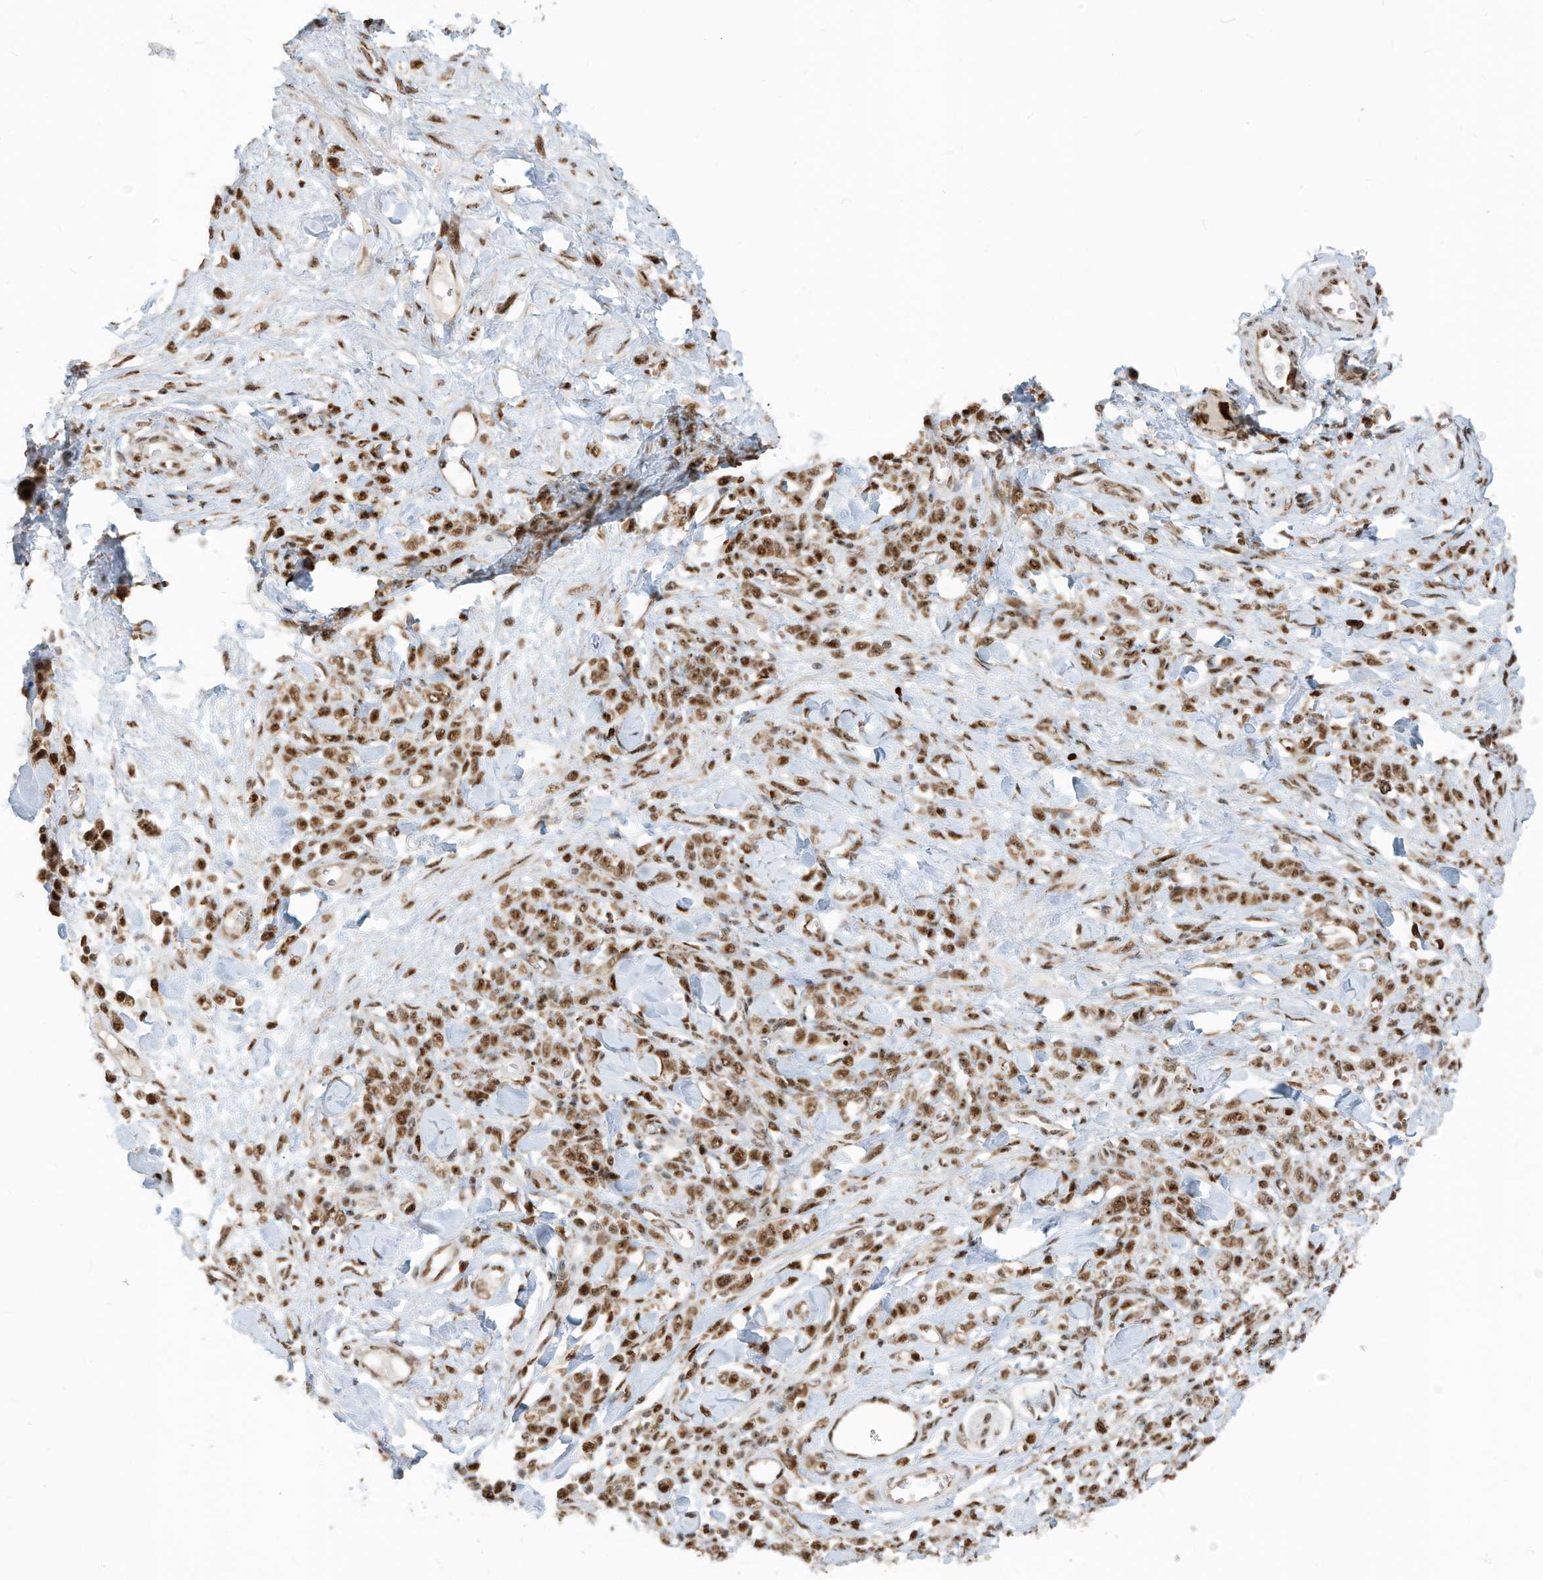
{"staining": {"intensity": "moderate", "quantity": ">75%", "location": "nuclear"}, "tissue": "stomach cancer", "cell_type": "Tumor cells", "image_type": "cancer", "snomed": [{"axis": "morphology", "description": "Normal tissue, NOS"}, {"axis": "morphology", "description": "Adenocarcinoma, NOS"}, {"axis": "topography", "description": "Stomach"}], "caption": "Stomach cancer (adenocarcinoma) stained with DAB immunohistochemistry (IHC) reveals medium levels of moderate nuclear positivity in approximately >75% of tumor cells.", "gene": "LBH", "patient": {"sex": "male", "age": 82}}